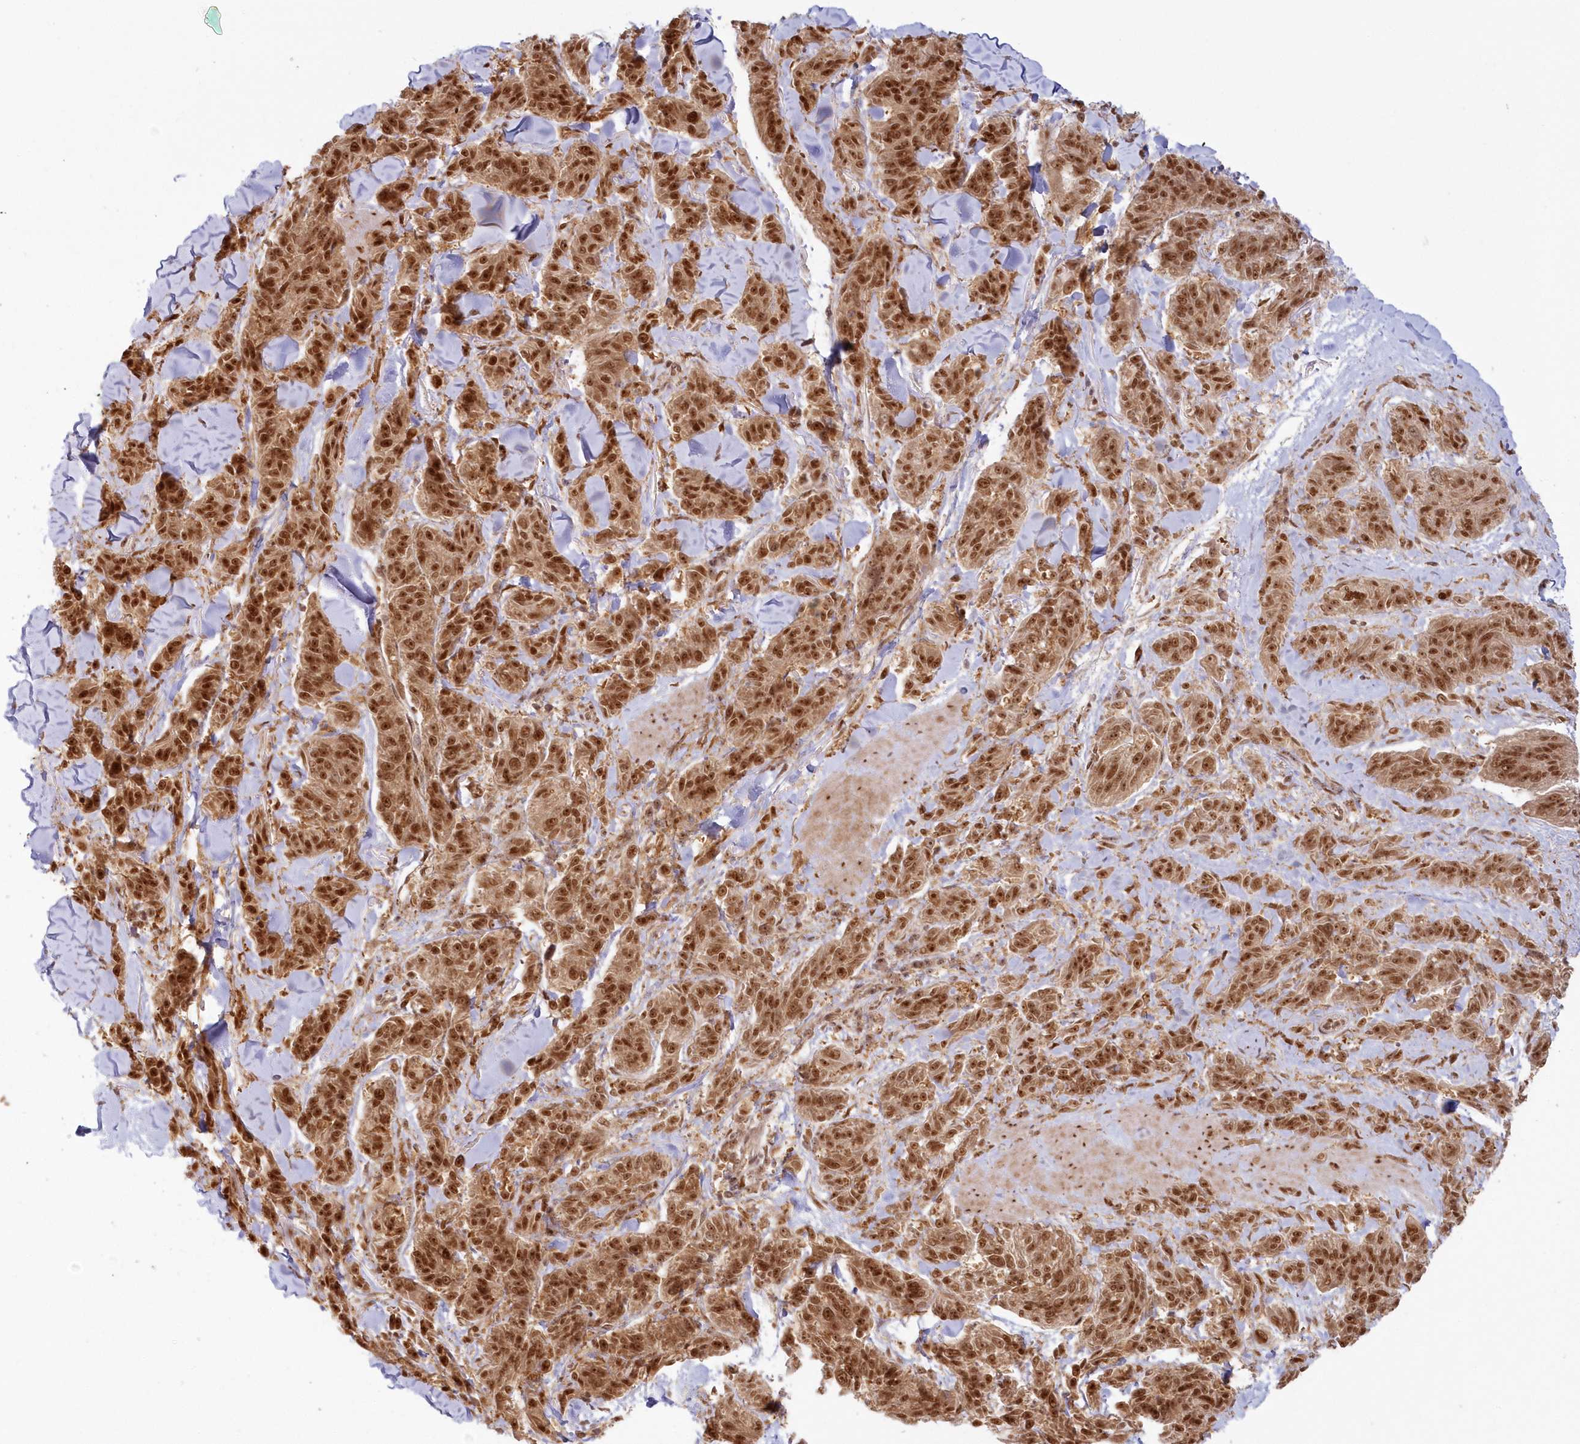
{"staining": {"intensity": "strong", "quantity": ">75%", "location": "cytoplasmic/membranous,nuclear"}, "tissue": "melanoma", "cell_type": "Tumor cells", "image_type": "cancer", "snomed": [{"axis": "morphology", "description": "Malignant melanoma, NOS"}, {"axis": "topography", "description": "Skin"}], "caption": "Tumor cells exhibit high levels of strong cytoplasmic/membranous and nuclear positivity in approximately >75% of cells in human malignant melanoma. (Stains: DAB in brown, nuclei in blue, Microscopy: brightfield microscopy at high magnification).", "gene": "TOGARAM2", "patient": {"sex": "male", "age": 53}}